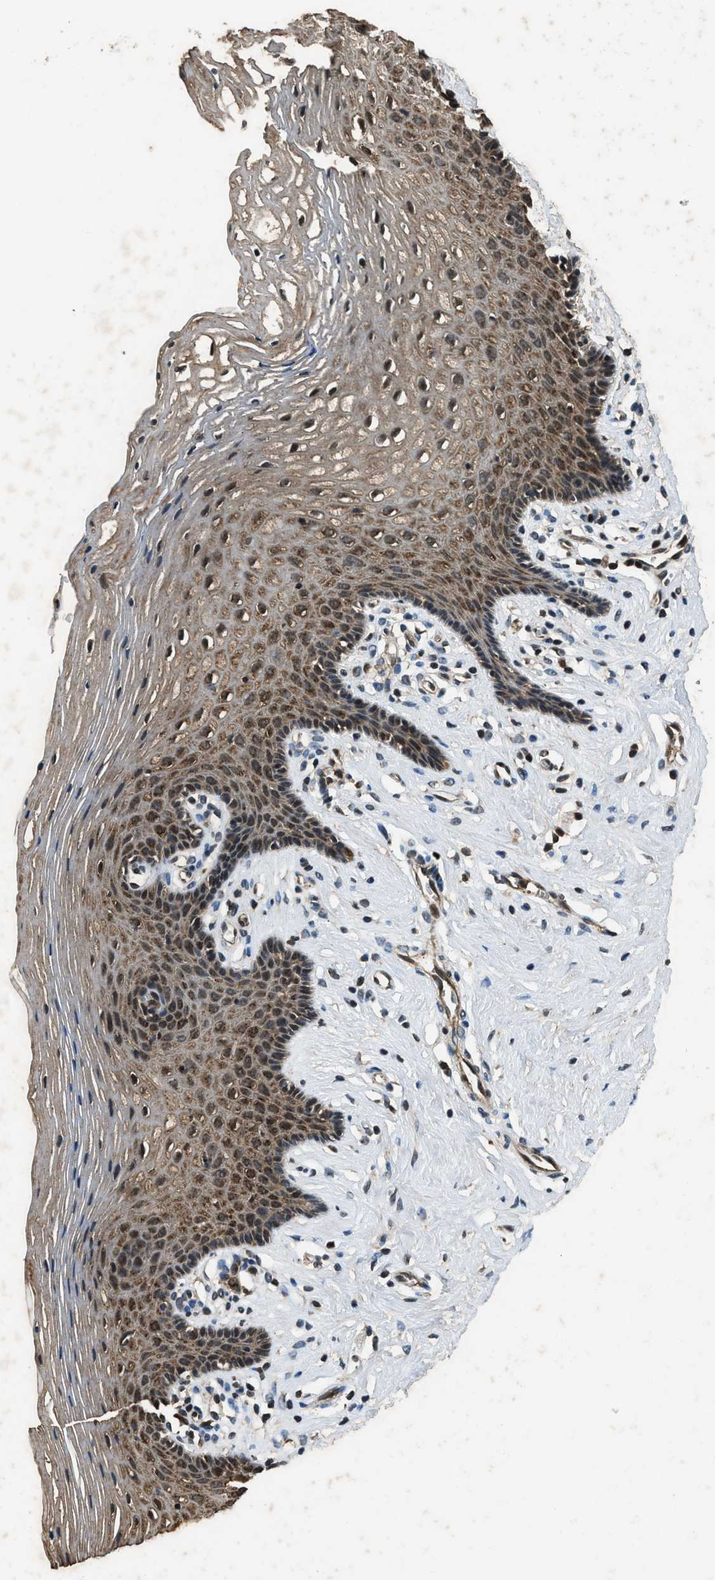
{"staining": {"intensity": "moderate", "quantity": ">75%", "location": "cytoplasmic/membranous"}, "tissue": "vagina", "cell_type": "Squamous epithelial cells", "image_type": "normal", "snomed": [{"axis": "morphology", "description": "Normal tissue, NOS"}, {"axis": "topography", "description": "Vagina"}], "caption": "Vagina stained for a protein demonstrates moderate cytoplasmic/membranous positivity in squamous epithelial cells. The staining is performed using DAB (3,3'-diaminobenzidine) brown chromogen to label protein expression. The nuclei are counter-stained blue using hematoxylin.", "gene": "RPS6KB1", "patient": {"sex": "female", "age": 32}}